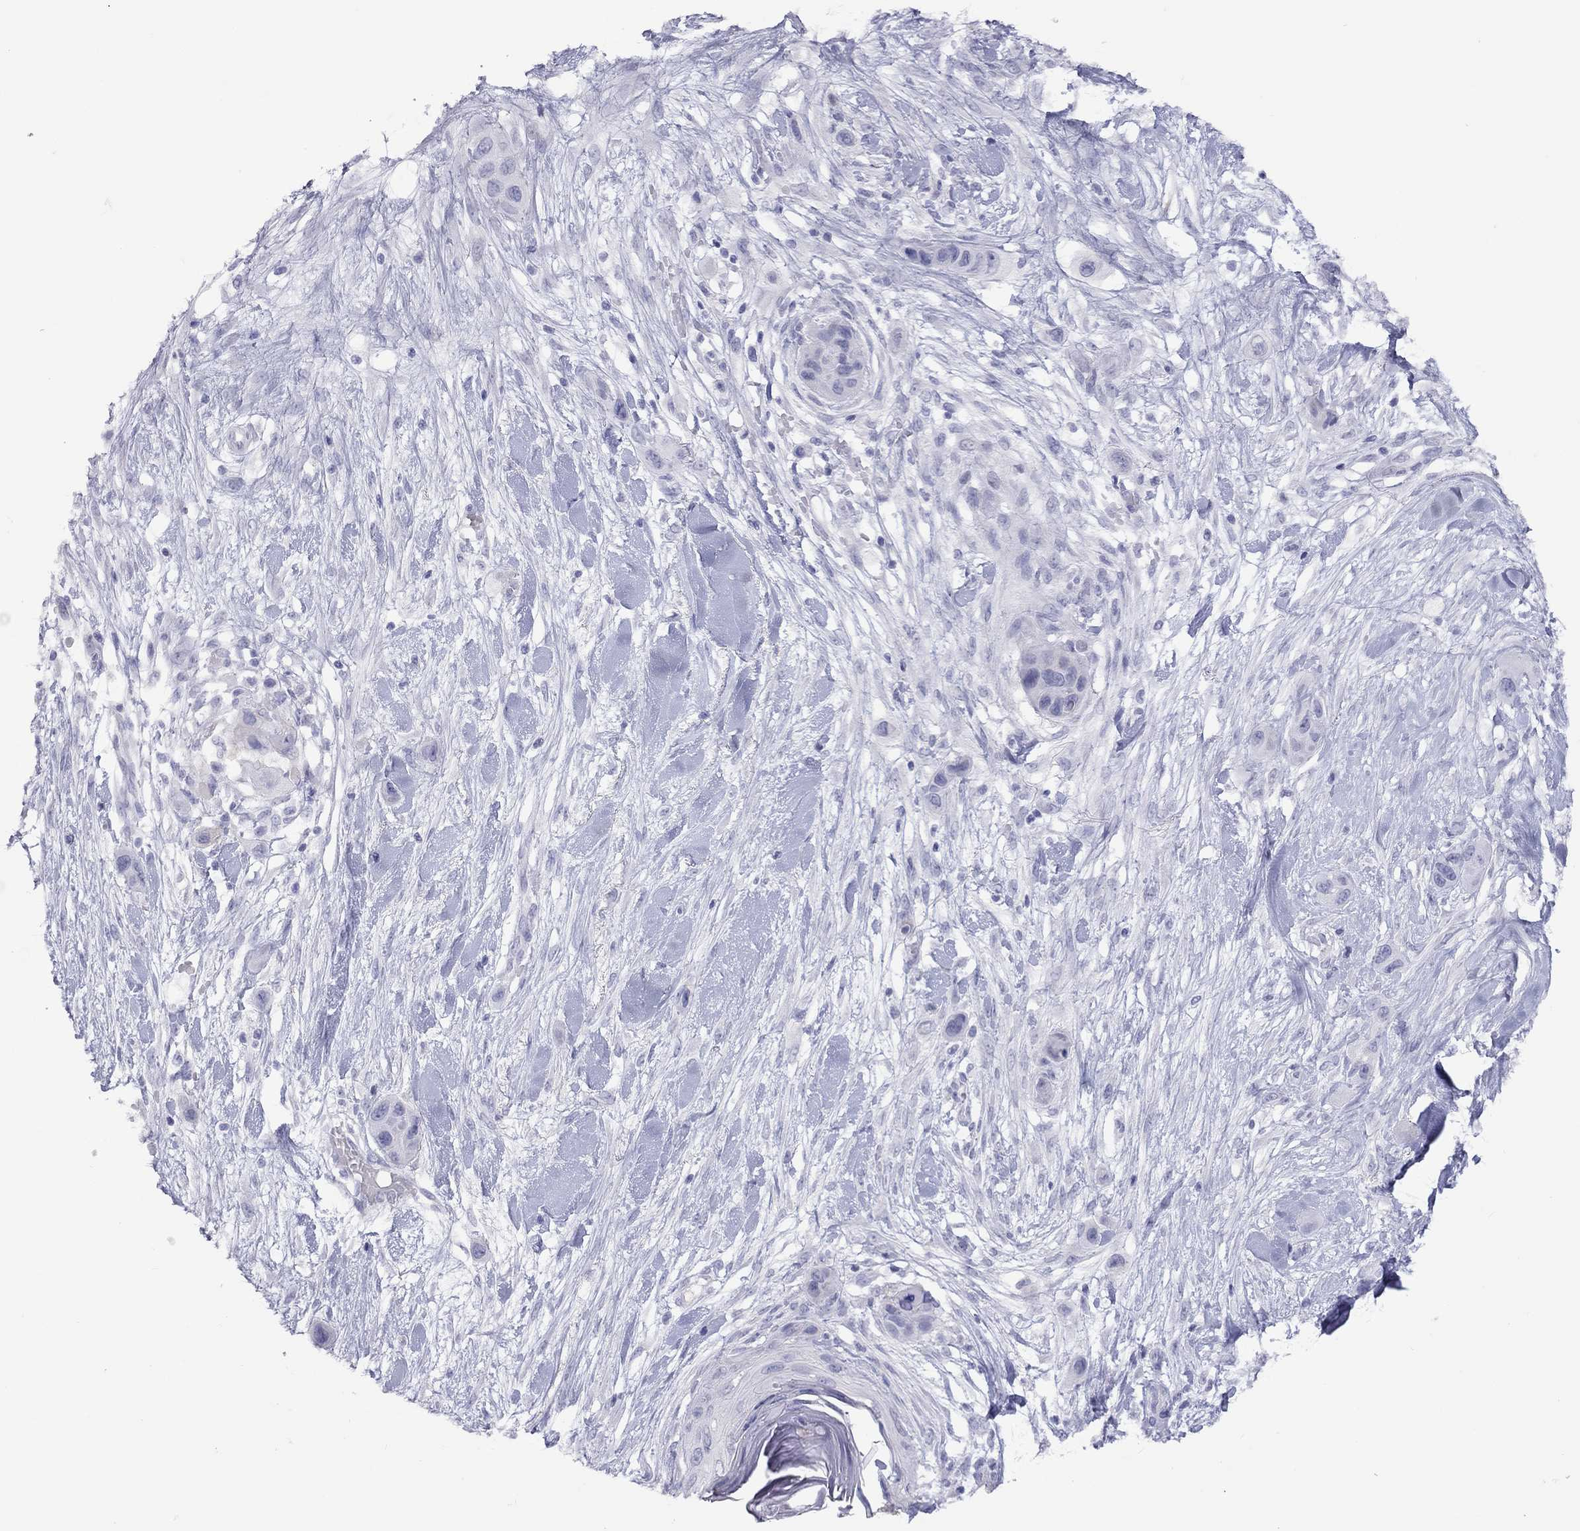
{"staining": {"intensity": "negative", "quantity": "none", "location": "none"}, "tissue": "skin cancer", "cell_type": "Tumor cells", "image_type": "cancer", "snomed": [{"axis": "morphology", "description": "Squamous cell carcinoma, NOS"}, {"axis": "topography", "description": "Skin"}], "caption": "High magnification brightfield microscopy of squamous cell carcinoma (skin) stained with DAB (brown) and counterstained with hematoxylin (blue): tumor cells show no significant staining.", "gene": "MUC16", "patient": {"sex": "male", "age": 79}}